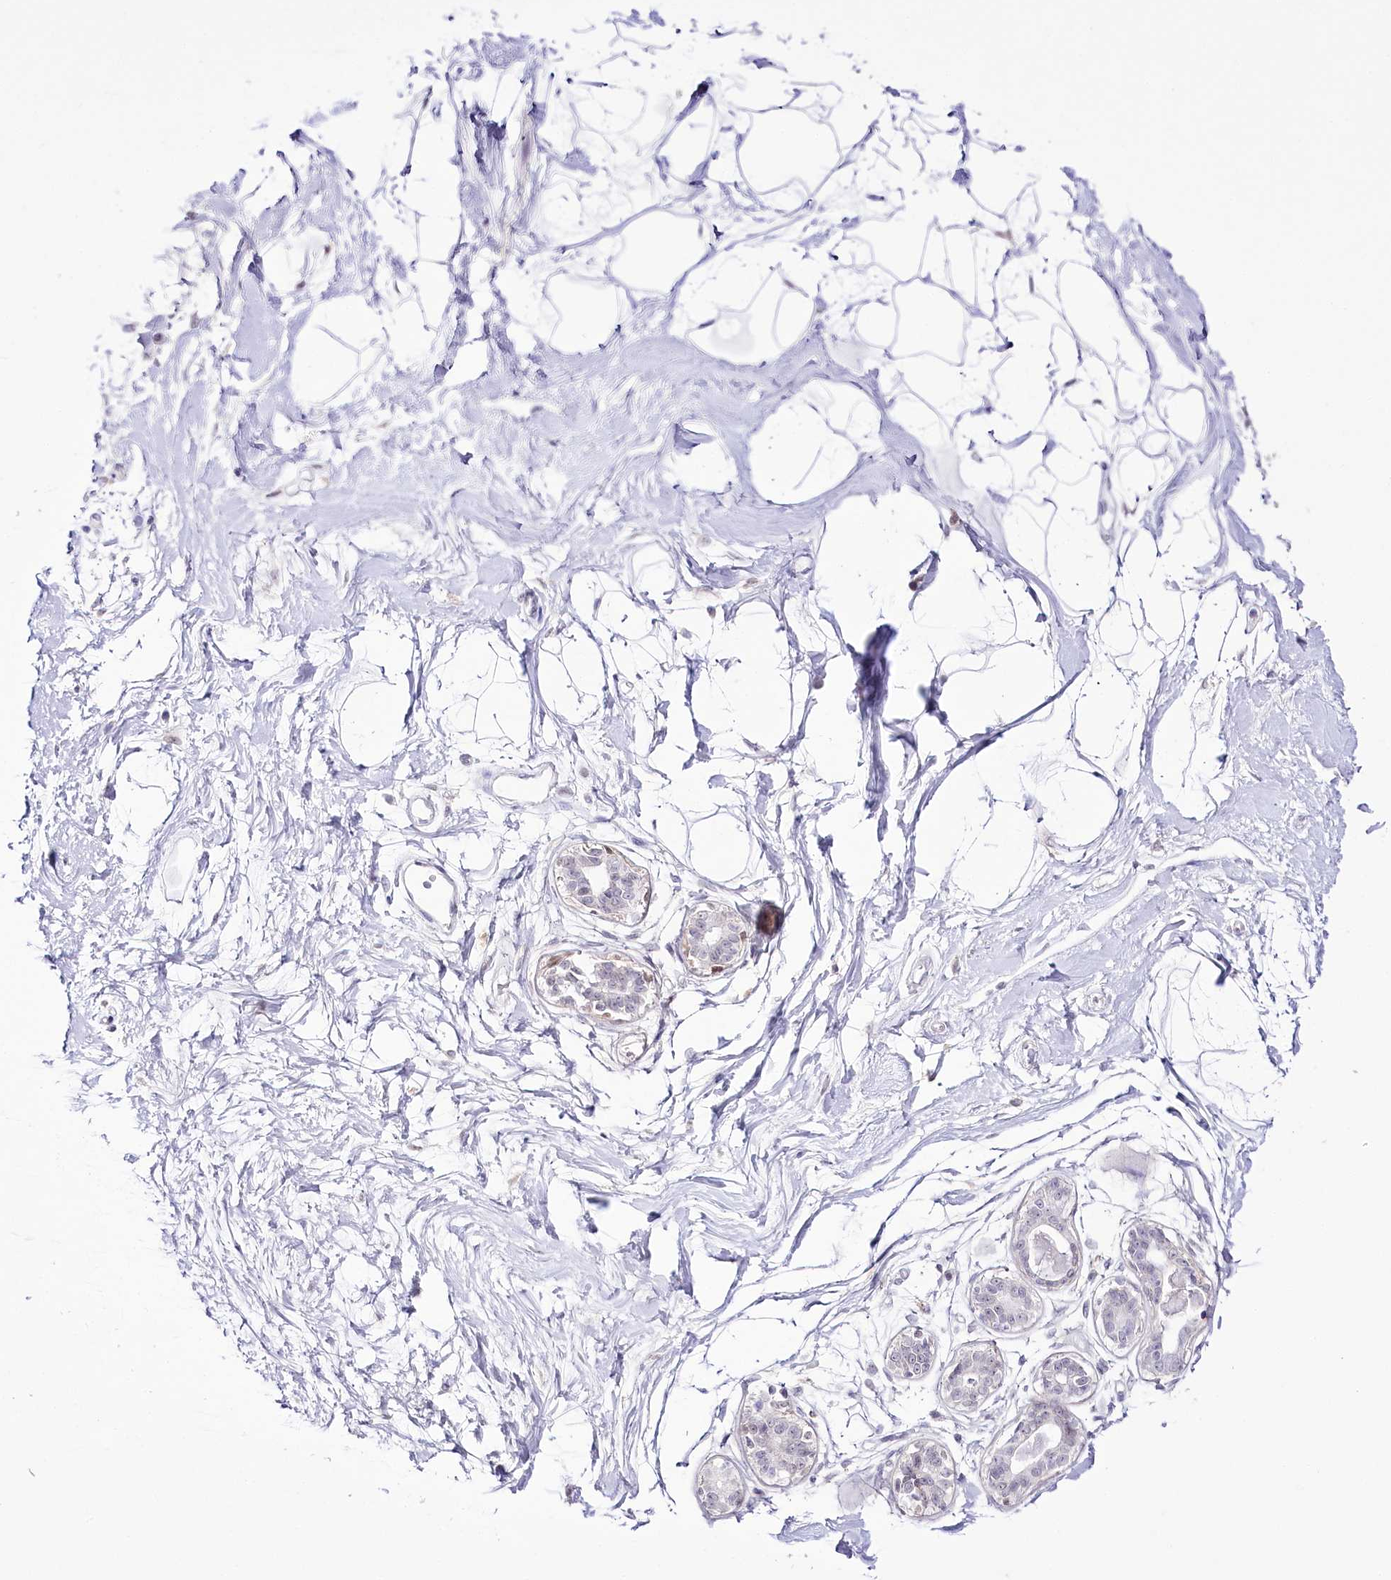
{"staining": {"intensity": "negative", "quantity": "none", "location": "none"}, "tissue": "breast", "cell_type": "Adipocytes", "image_type": "normal", "snomed": [{"axis": "morphology", "description": "Normal tissue, NOS"}, {"axis": "topography", "description": "Breast"}], "caption": "Photomicrograph shows no significant protein positivity in adipocytes of normal breast.", "gene": "SLC39A10", "patient": {"sex": "female", "age": 45}}